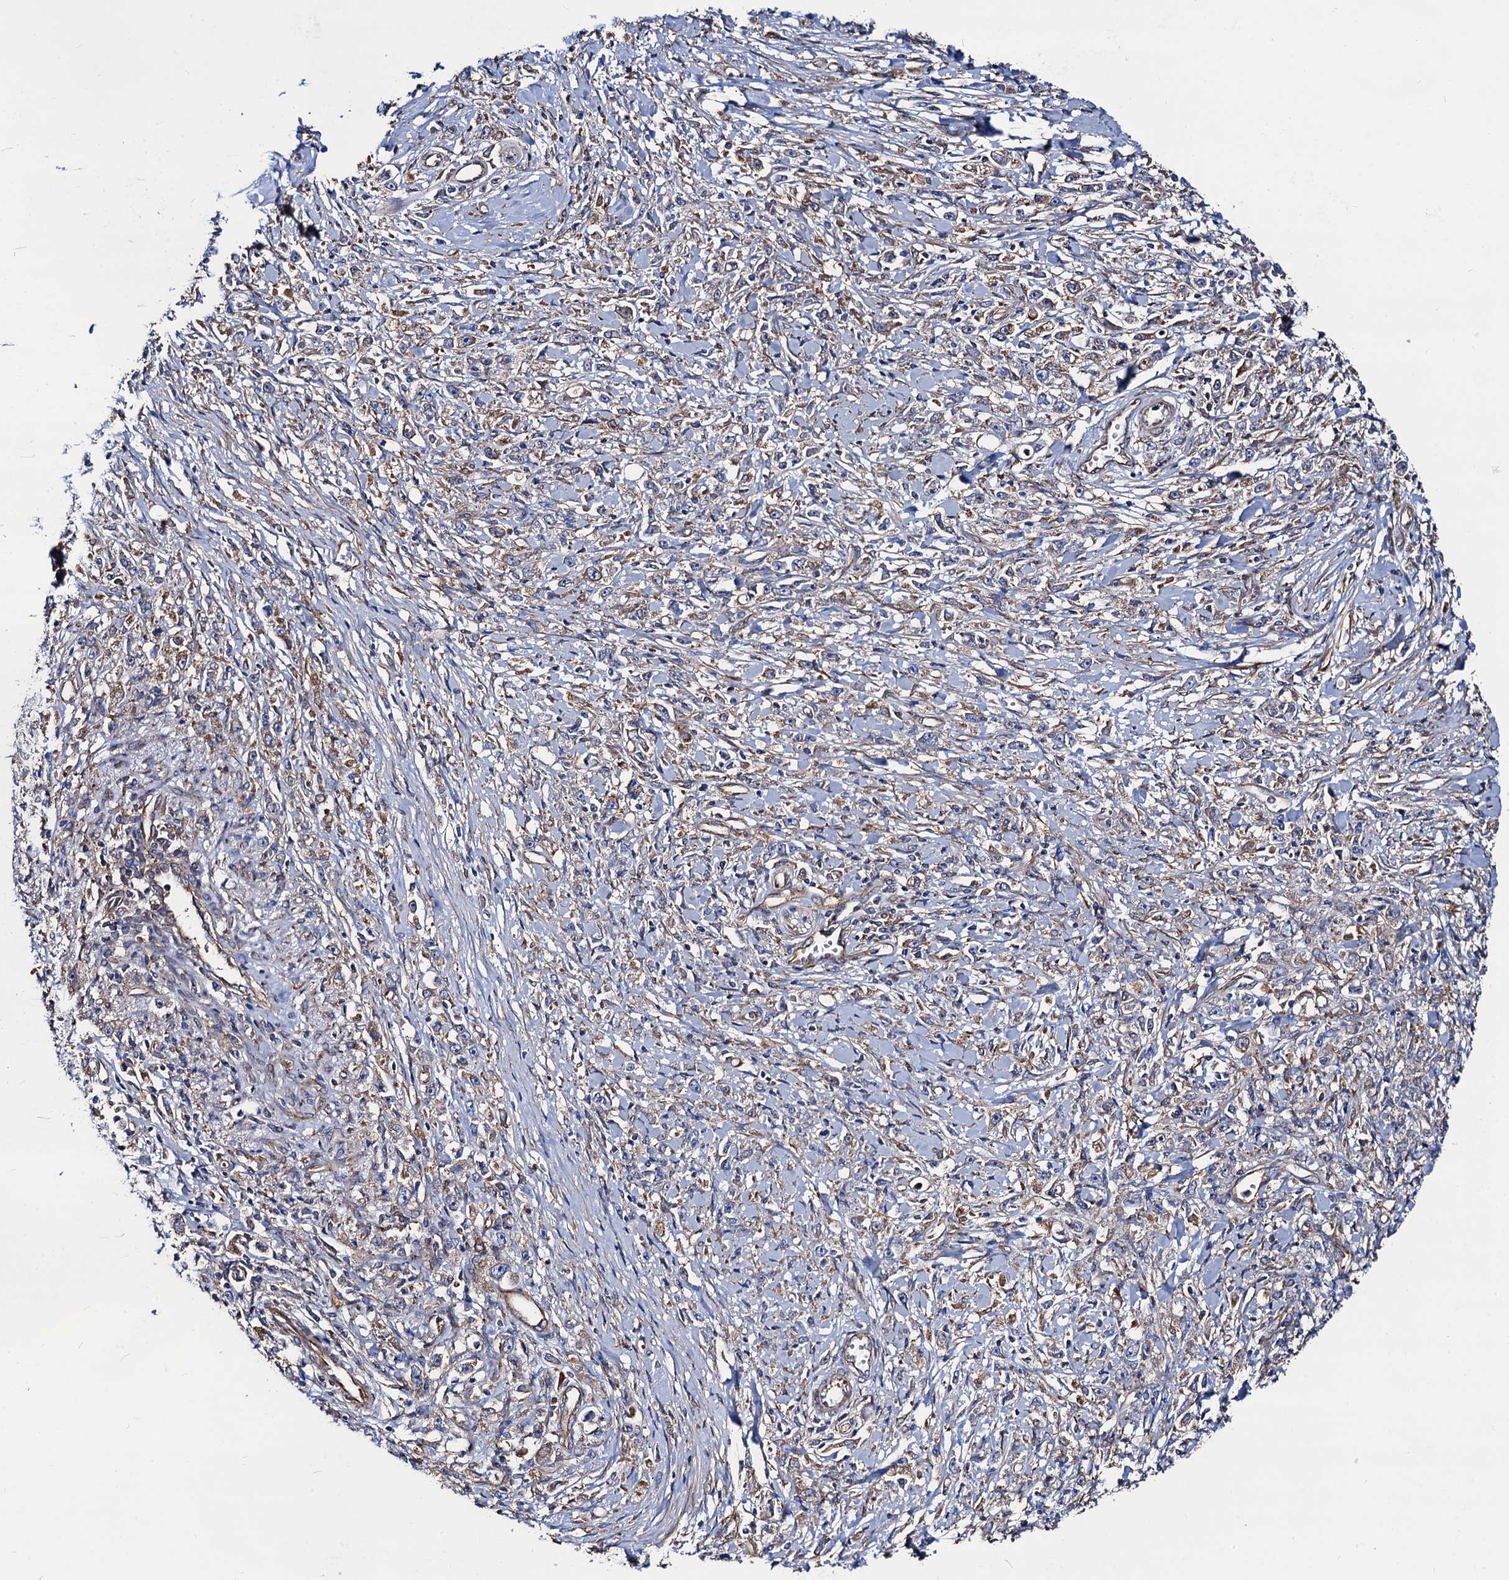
{"staining": {"intensity": "moderate", "quantity": "<25%", "location": "cytoplasmic/membranous"}, "tissue": "stomach cancer", "cell_type": "Tumor cells", "image_type": "cancer", "snomed": [{"axis": "morphology", "description": "Adenocarcinoma, NOS"}, {"axis": "topography", "description": "Stomach"}], "caption": "The histopathology image exhibits a brown stain indicating the presence of a protein in the cytoplasmic/membranous of tumor cells in adenocarcinoma (stomach).", "gene": "DYDC1", "patient": {"sex": "female", "age": 59}}